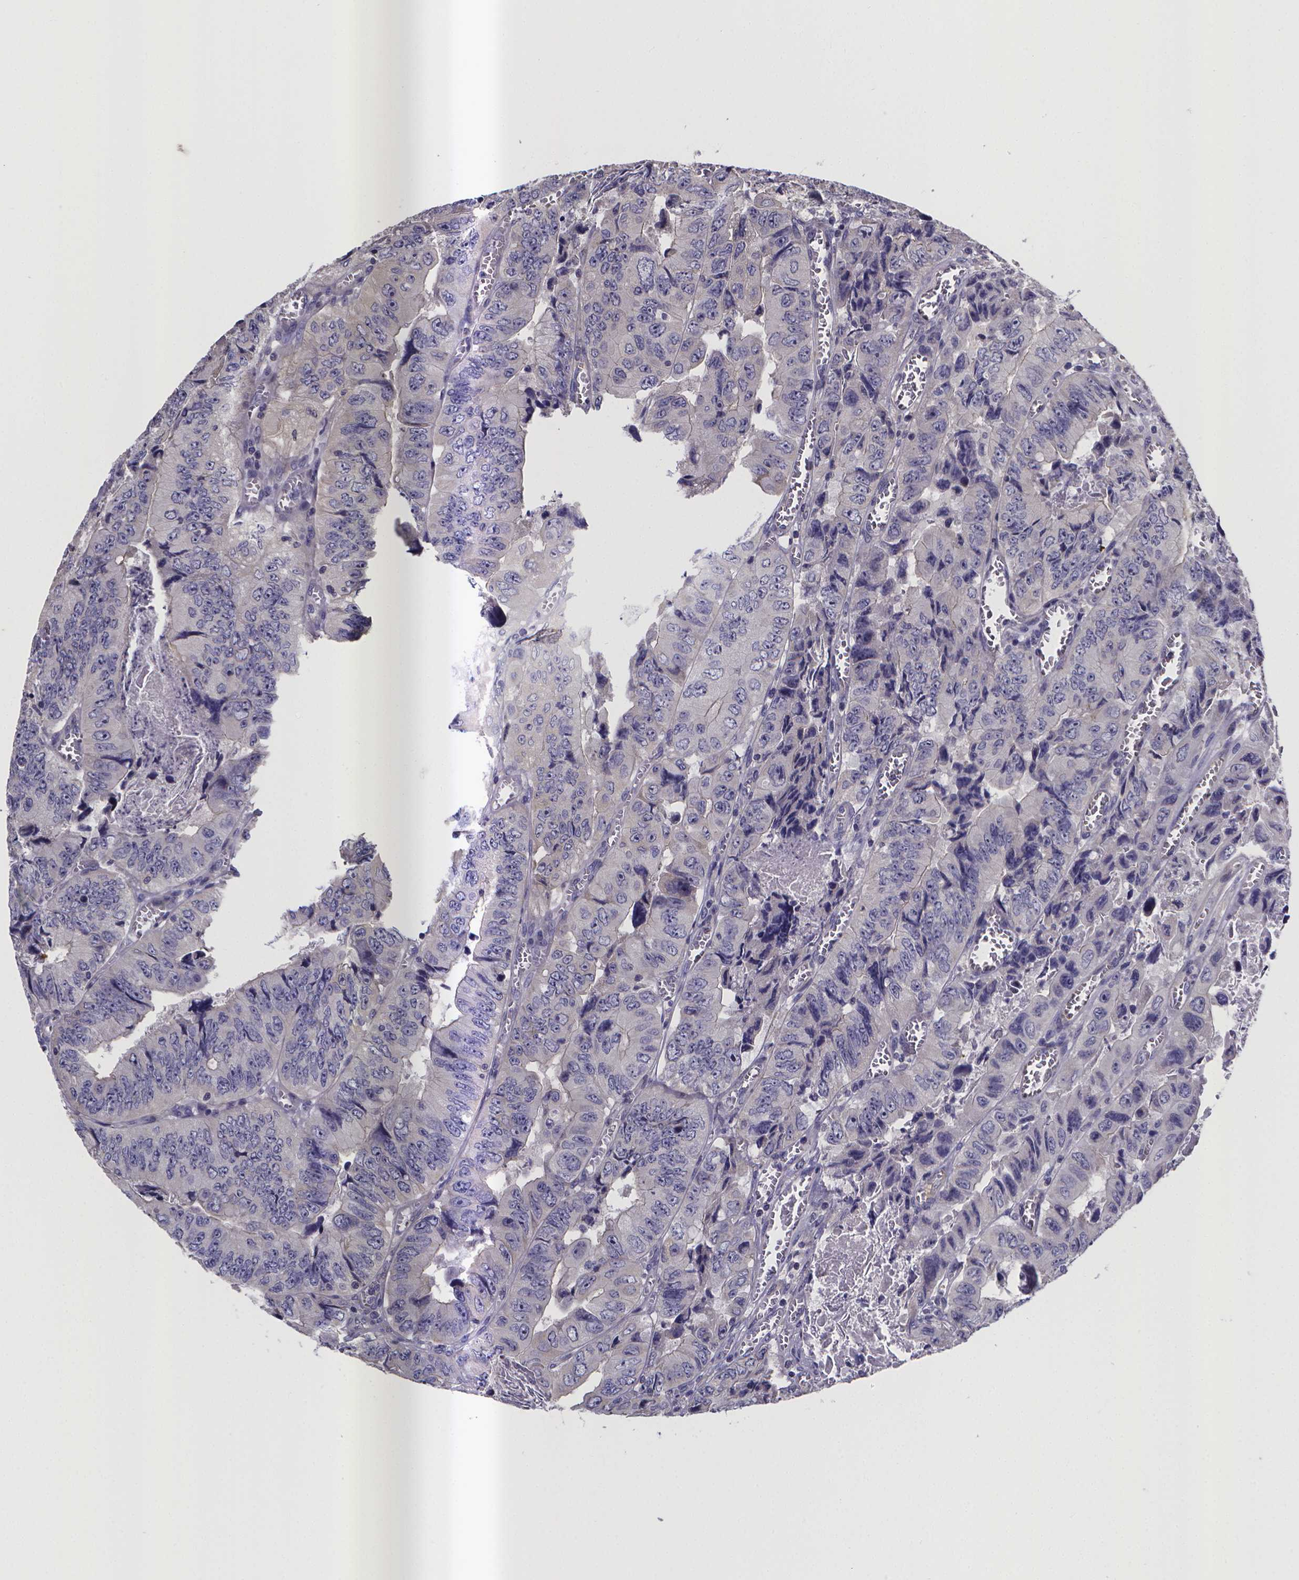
{"staining": {"intensity": "negative", "quantity": "none", "location": "none"}, "tissue": "colorectal cancer", "cell_type": "Tumor cells", "image_type": "cancer", "snomed": [{"axis": "morphology", "description": "Adenocarcinoma, NOS"}, {"axis": "topography", "description": "Colon"}], "caption": "Image shows no significant protein staining in tumor cells of adenocarcinoma (colorectal). (DAB (3,3'-diaminobenzidine) immunohistochemistry (IHC) with hematoxylin counter stain).", "gene": "RERG", "patient": {"sex": "female", "age": 84}}